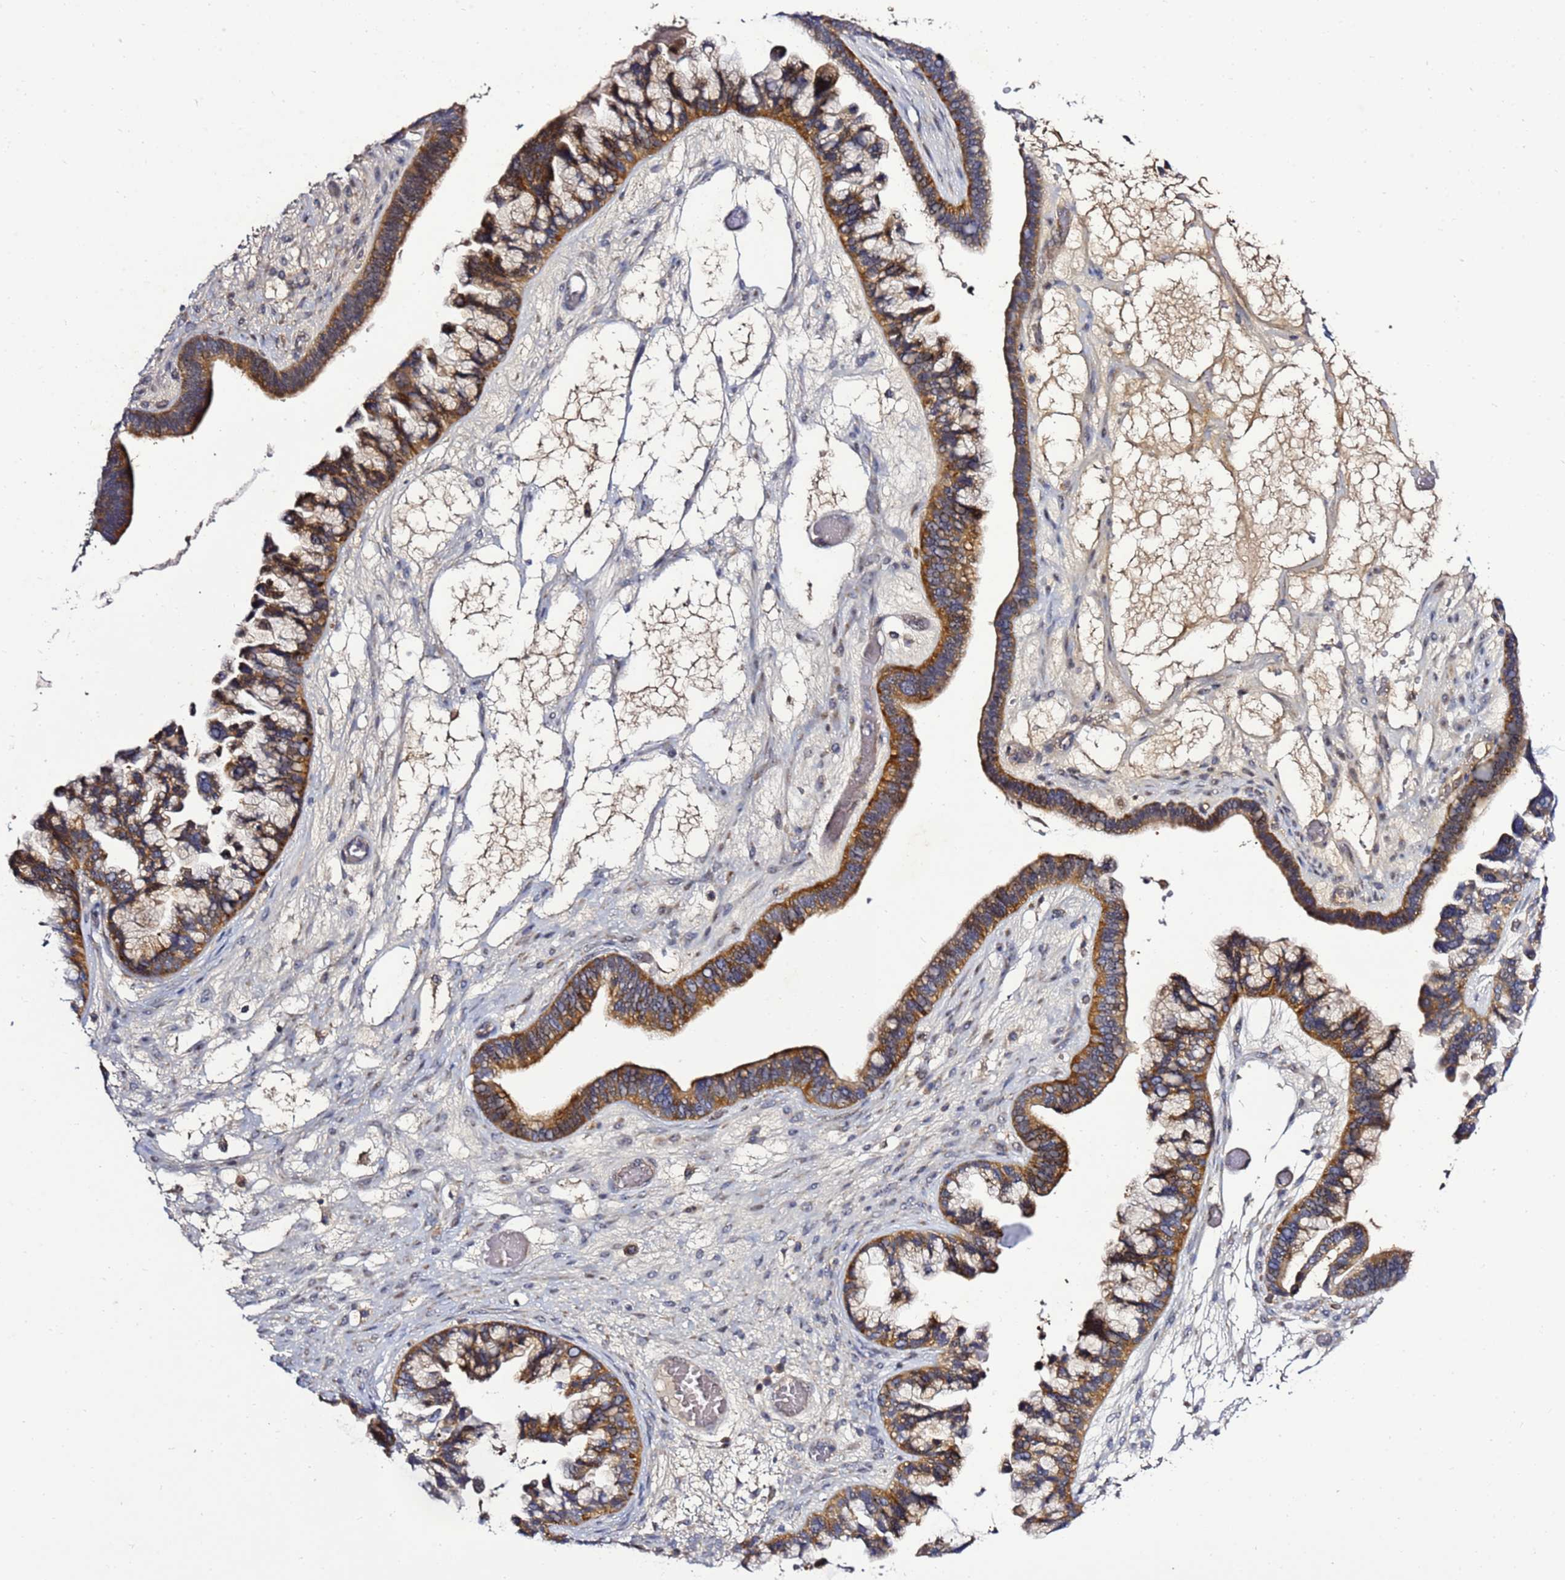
{"staining": {"intensity": "moderate", "quantity": ">75%", "location": "cytoplasmic/membranous"}, "tissue": "ovarian cancer", "cell_type": "Tumor cells", "image_type": "cancer", "snomed": [{"axis": "morphology", "description": "Cystadenocarcinoma, serous, NOS"}, {"axis": "topography", "description": "Ovary"}], "caption": "A brown stain labels moderate cytoplasmic/membranous positivity of a protein in ovarian serous cystadenocarcinoma tumor cells. The staining is performed using DAB (3,3'-diaminobenzidine) brown chromogen to label protein expression. The nuclei are counter-stained blue using hematoxylin.", "gene": "NOL8", "patient": {"sex": "female", "age": 56}}